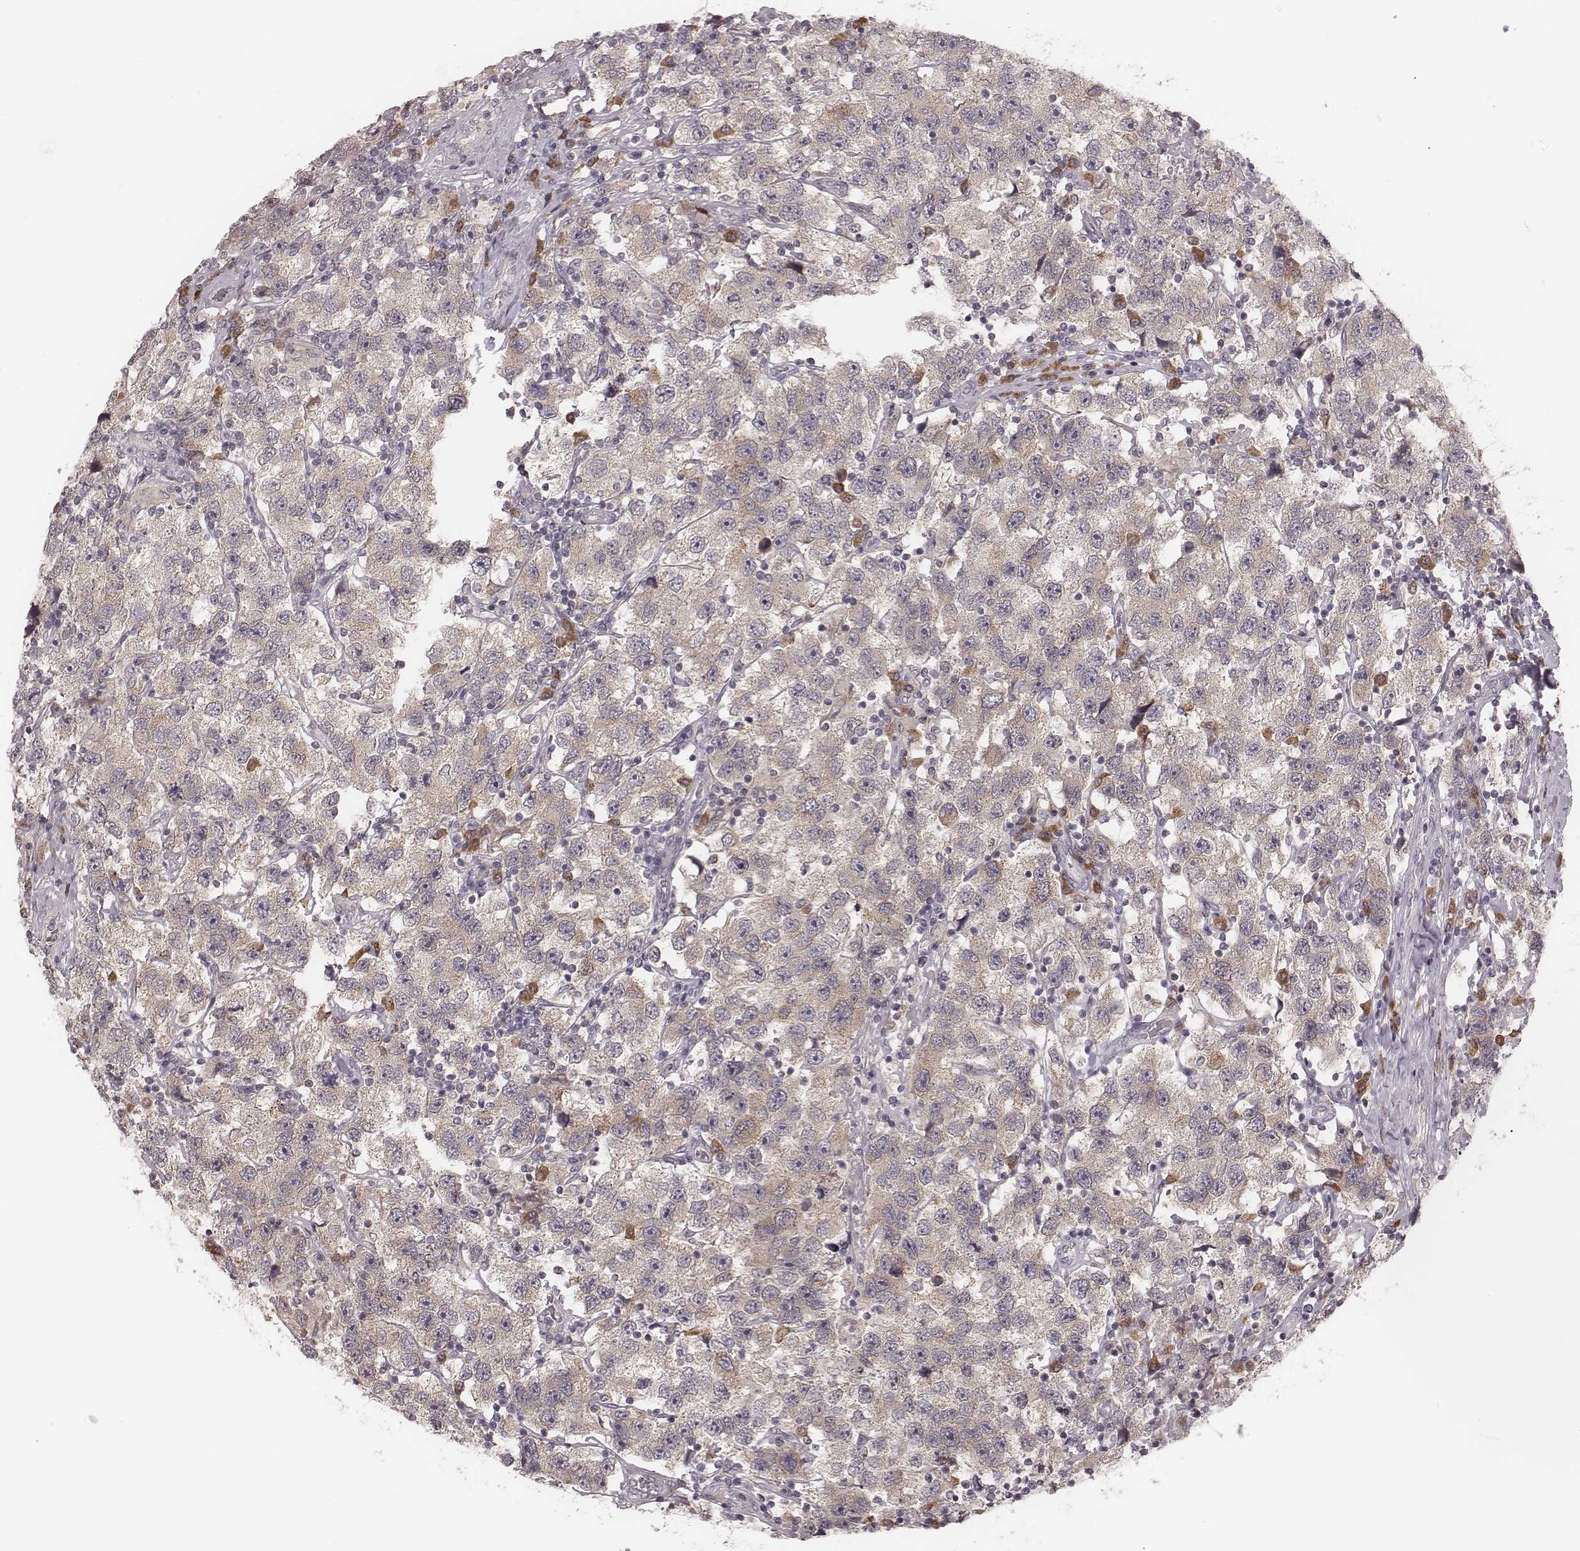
{"staining": {"intensity": "weak", "quantity": "25%-75%", "location": "cytoplasmic/membranous"}, "tissue": "testis cancer", "cell_type": "Tumor cells", "image_type": "cancer", "snomed": [{"axis": "morphology", "description": "Seminoma, NOS"}, {"axis": "topography", "description": "Testis"}], "caption": "Tumor cells show low levels of weak cytoplasmic/membranous expression in about 25%-75% of cells in testis seminoma. (DAB (3,3'-diaminobenzidine) IHC with brightfield microscopy, high magnification).", "gene": "P2RX5", "patient": {"sex": "male", "age": 26}}